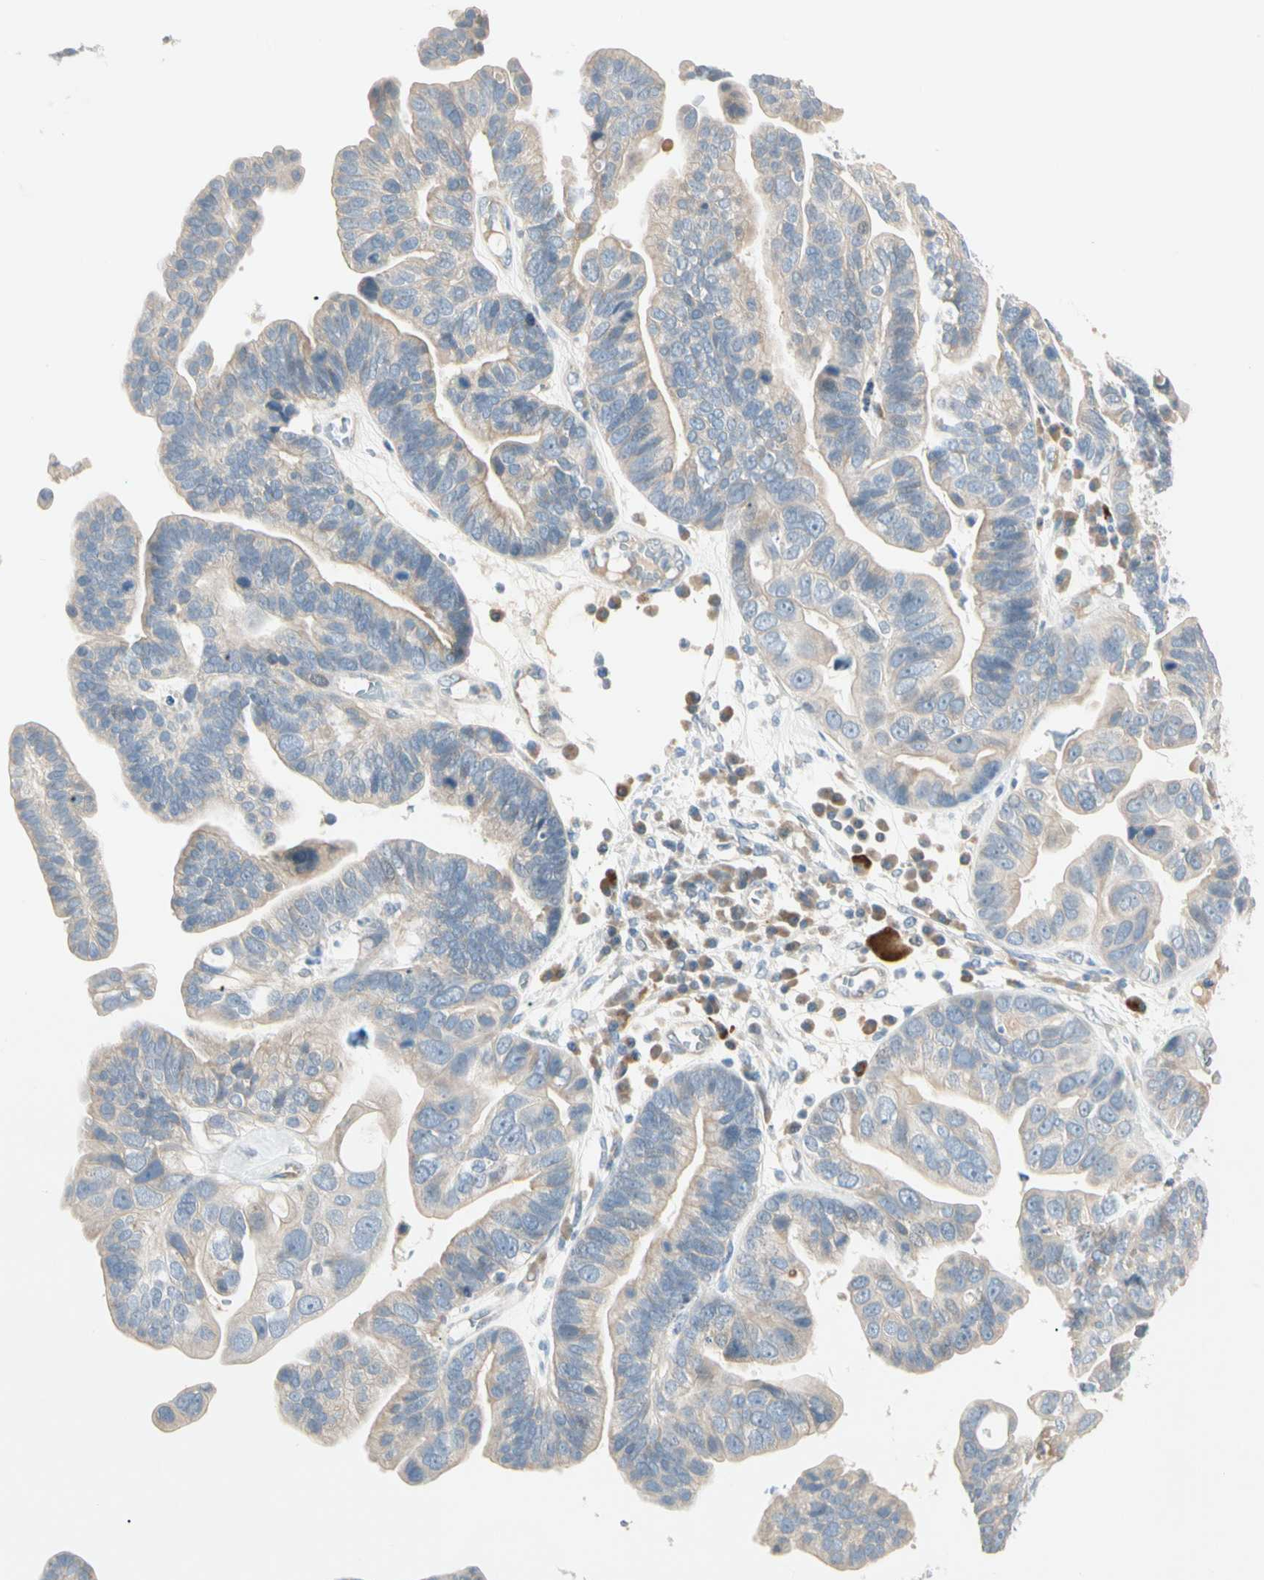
{"staining": {"intensity": "negative", "quantity": "none", "location": "none"}, "tissue": "ovarian cancer", "cell_type": "Tumor cells", "image_type": "cancer", "snomed": [{"axis": "morphology", "description": "Cystadenocarcinoma, serous, NOS"}, {"axis": "topography", "description": "Ovary"}], "caption": "Tumor cells show no significant positivity in ovarian cancer (serous cystadenocarcinoma).", "gene": "ALDH18A1", "patient": {"sex": "female", "age": 56}}